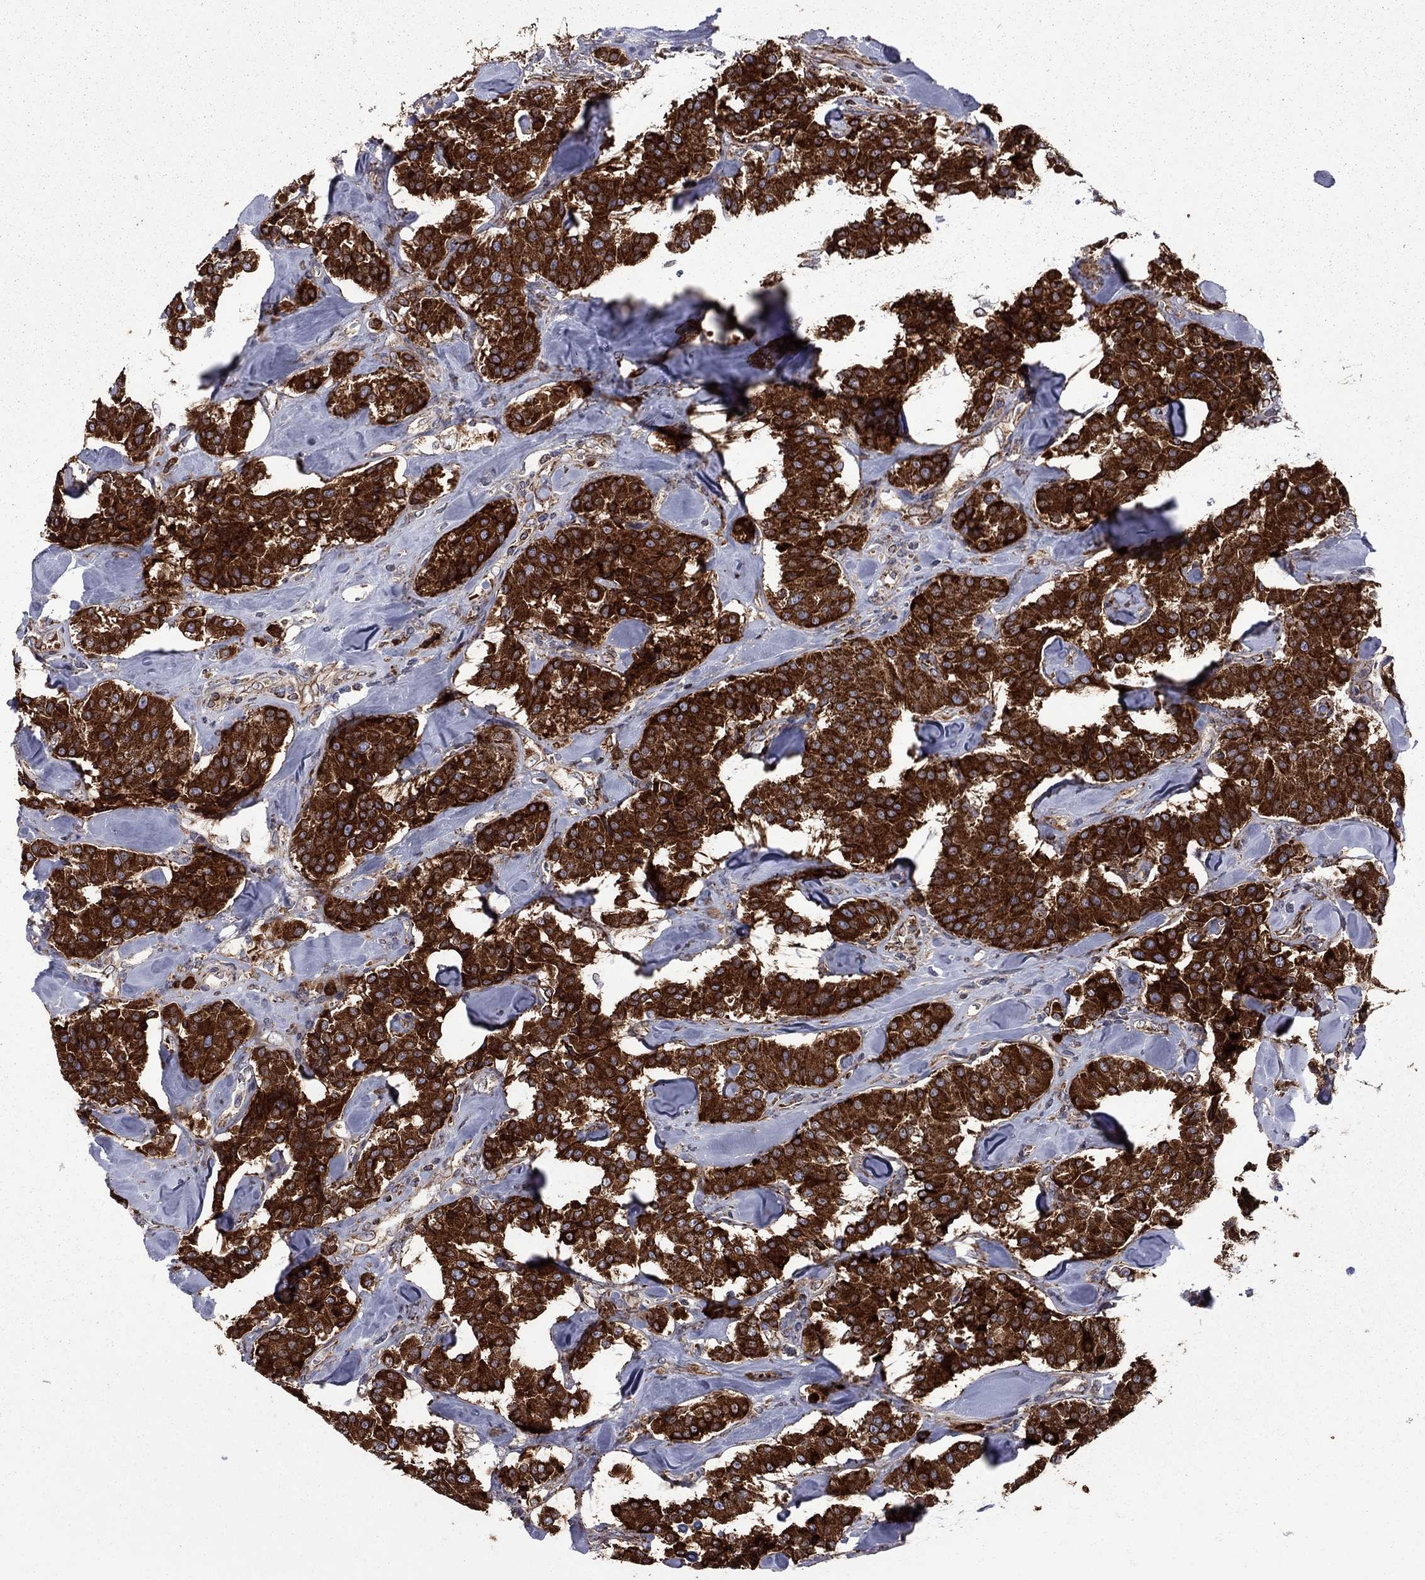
{"staining": {"intensity": "strong", "quantity": ">75%", "location": "cytoplasmic/membranous"}, "tissue": "carcinoid", "cell_type": "Tumor cells", "image_type": "cancer", "snomed": [{"axis": "morphology", "description": "Carcinoid, malignant, NOS"}, {"axis": "topography", "description": "Pancreas"}], "caption": "Human carcinoid stained with a protein marker exhibits strong staining in tumor cells.", "gene": "CLPTM1", "patient": {"sex": "male", "age": 41}}